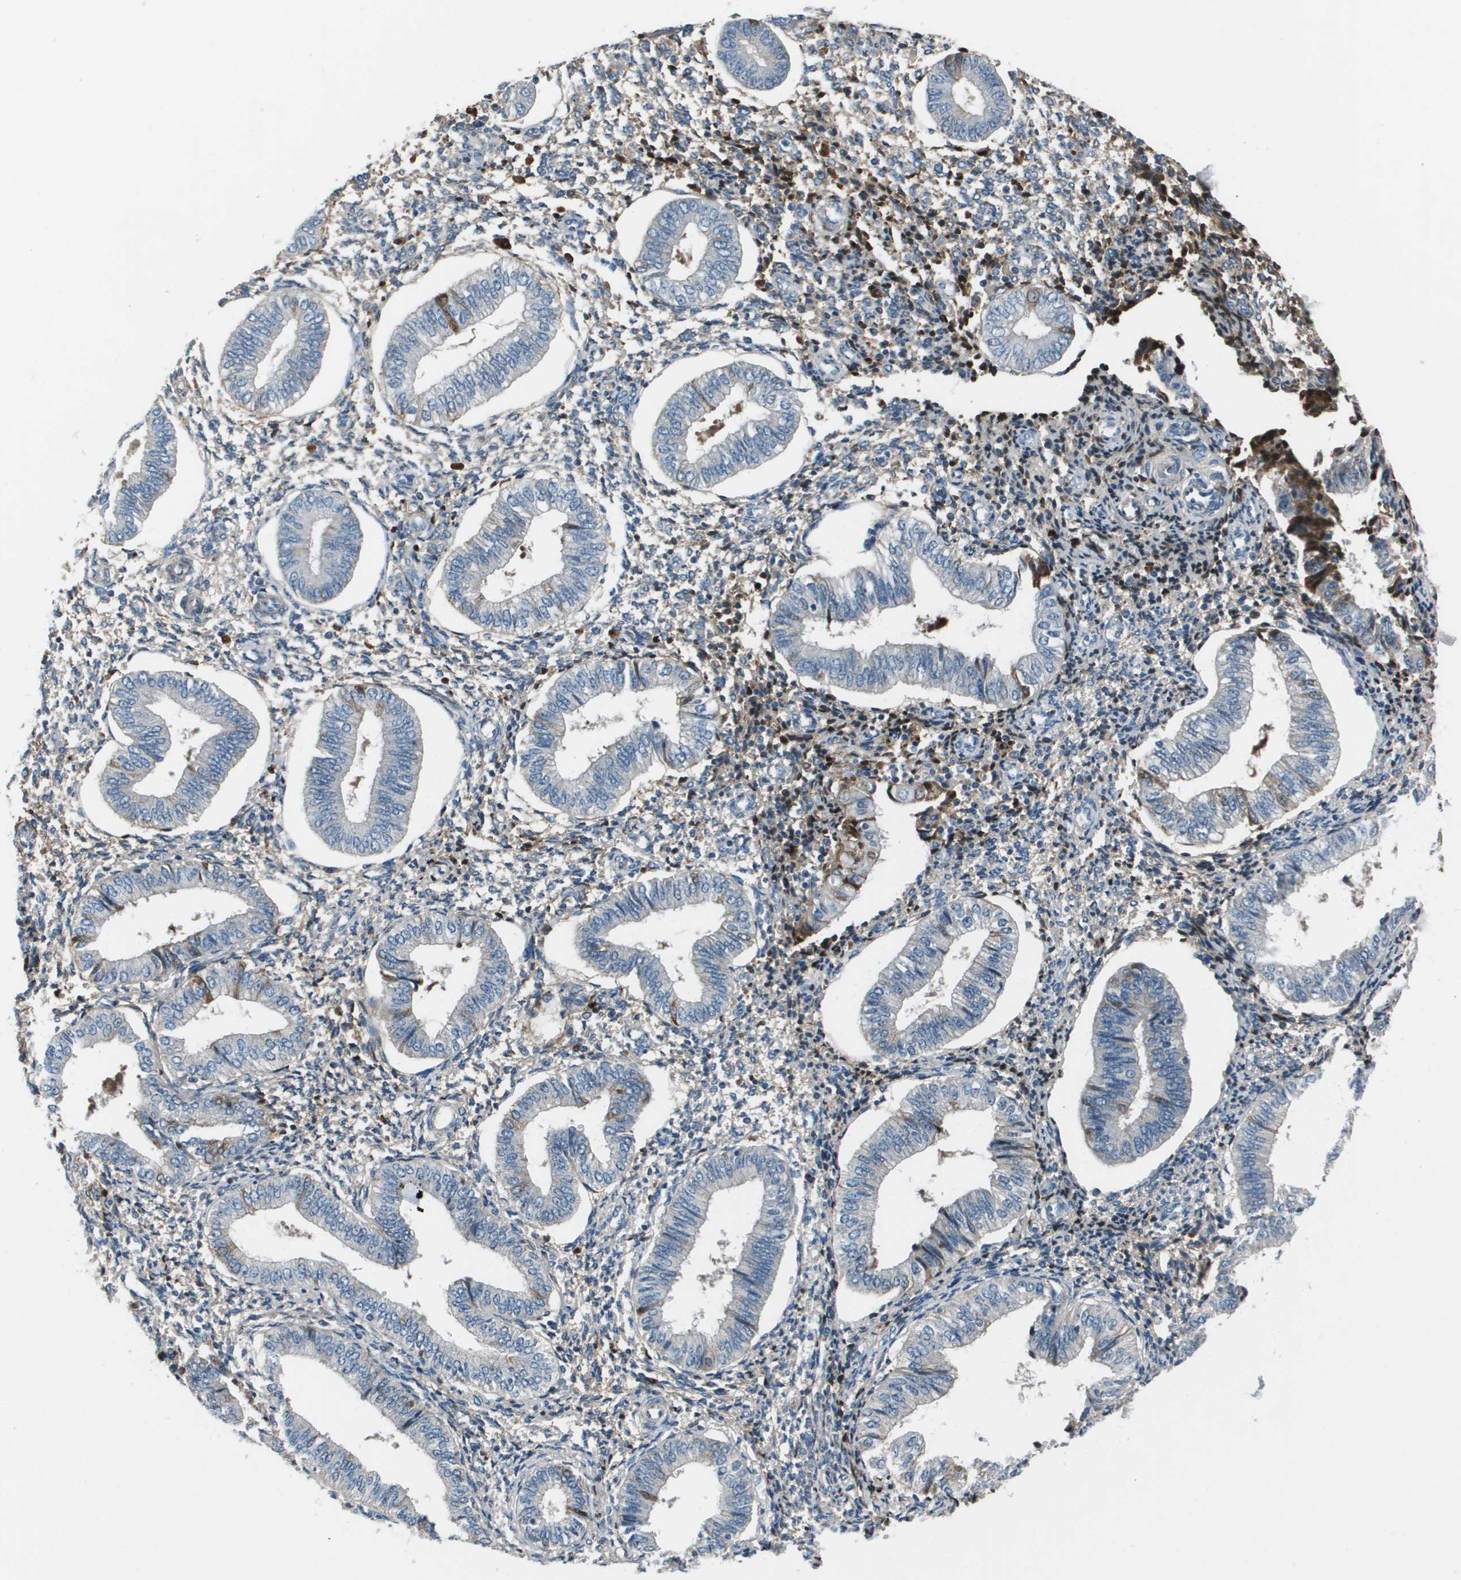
{"staining": {"intensity": "weak", "quantity": "<25%", "location": "cytoplasmic/membranous"}, "tissue": "endometrium", "cell_type": "Cells in endometrial stroma", "image_type": "normal", "snomed": [{"axis": "morphology", "description": "Normal tissue, NOS"}, {"axis": "topography", "description": "Endometrium"}], "caption": "This is an immunohistochemistry (IHC) histopathology image of normal human endometrium. There is no expression in cells in endometrial stroma.", "gene": "PCOLCE", "patient": {"sex": "female", "age": 50}}